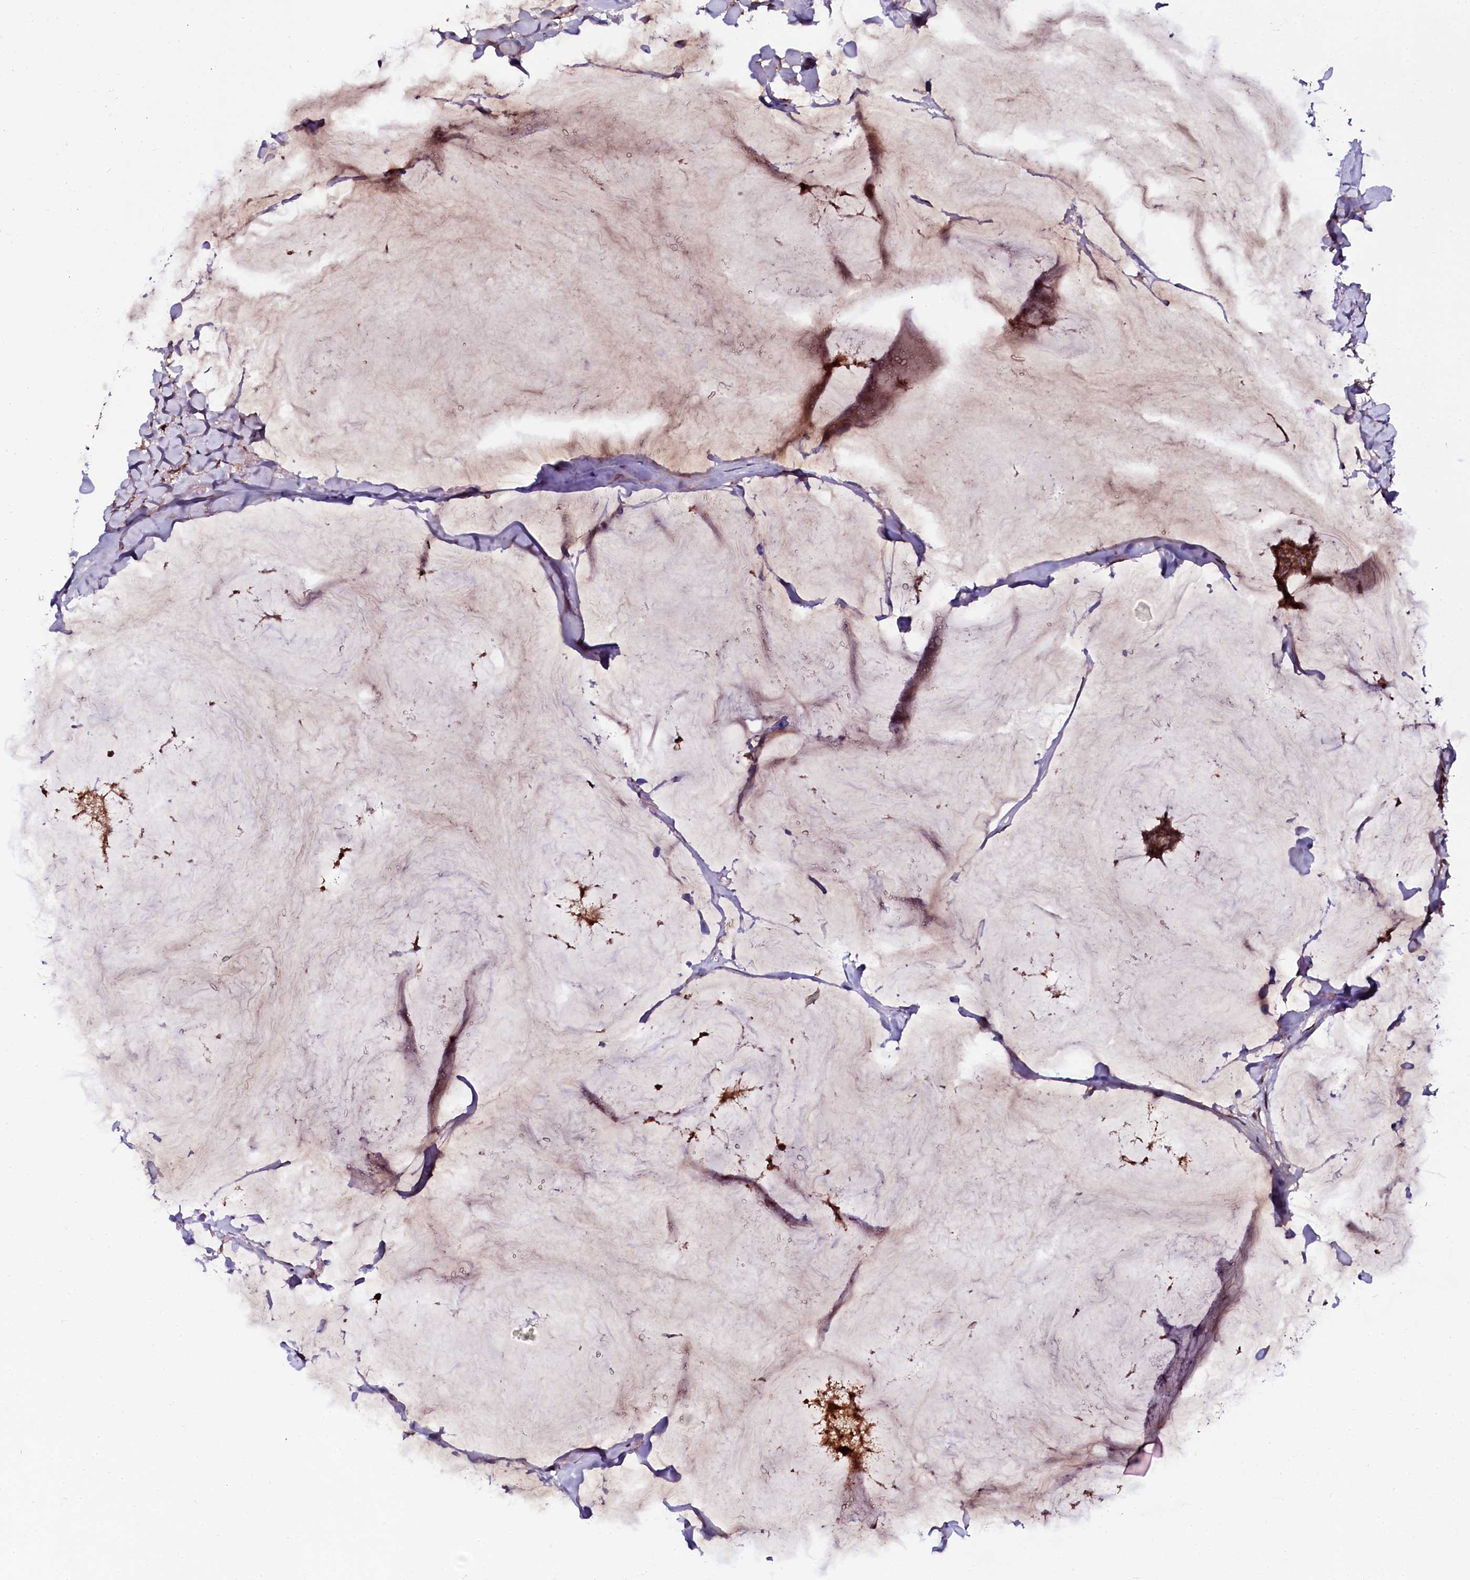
{"staining": {"intensity": "moderate", "quantity": ">75%", "location": "cytoplasmic/membranous"}, "tissue": "breast cancer", "cell_type": "Tumor cells", "image_type": "cancer", "snomed": [{"axis": "morphology", "description": "Duct carcinoma"}, {"axis": "topography", "description": "Breast"}], "caption": "DAB (3,3'-diaminobenzidine) immunohistochemical staining of human breast cancer demonstrates moderate cytoplasmic/membranous protein staining in approximately >75% of tumor cells. (DAB IHC with brightfield microscopy, high magnification).", "gene": "N4BP1", "patient": {"sex": "female", "age": 93}}